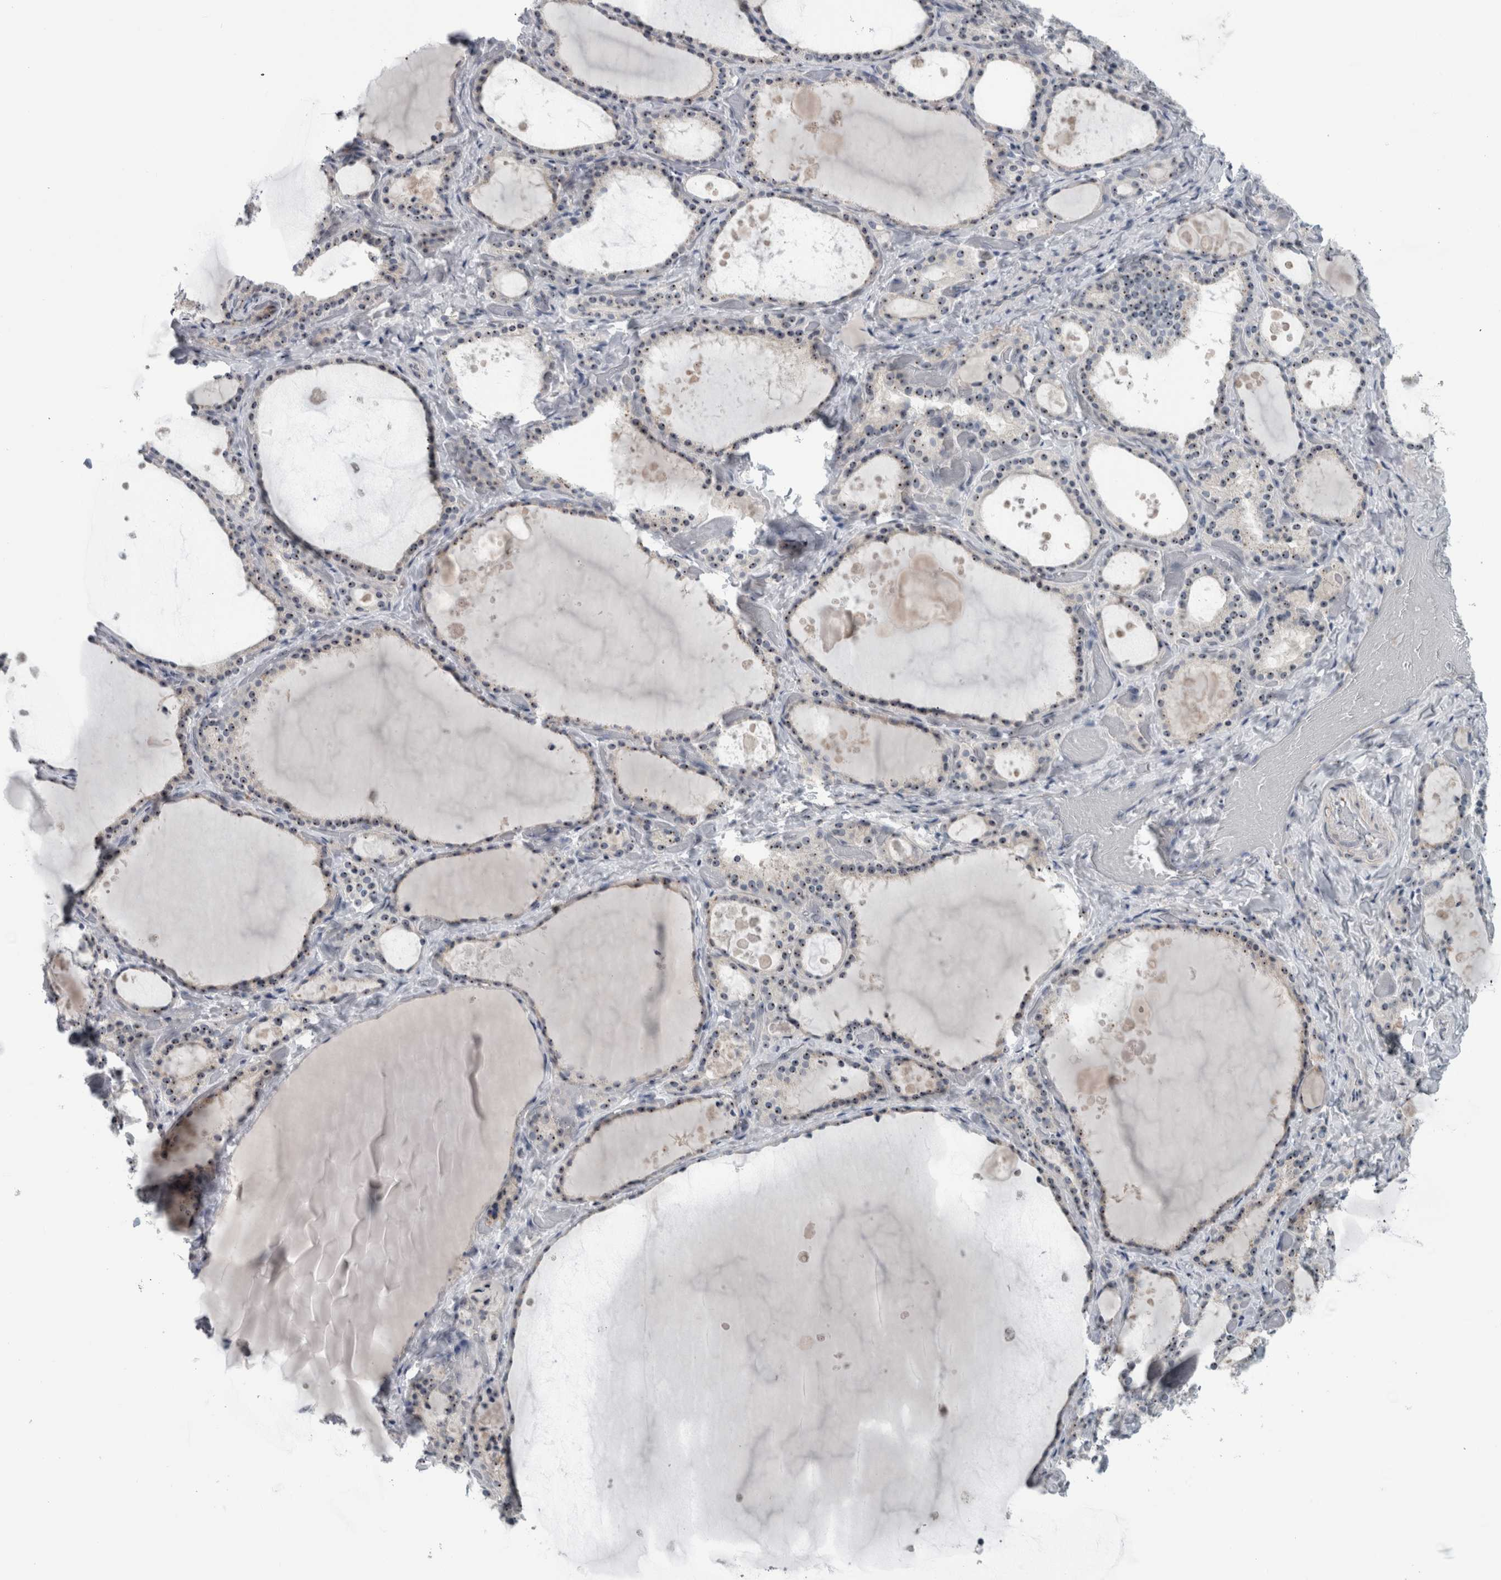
{"staining": {"intensity": "weak", "quantity": ">75%", "location": "nuclear"}, "tissue": "thyroid gland", "cell_type": "Glandular cells", "image_type": "normal", "snomed": [{"axis": "morphology", "description": "Normal tissue, NOS"}, {"axis": "topography", "description": "Thyroid gland"}], "caption": "Glandular cells demonstrate weak nuclear positivity in approximately >75% of cells in unremarkable thyroid gland.", "gene": "UTP6", "patient": {"sex": "female", "age": 44}}